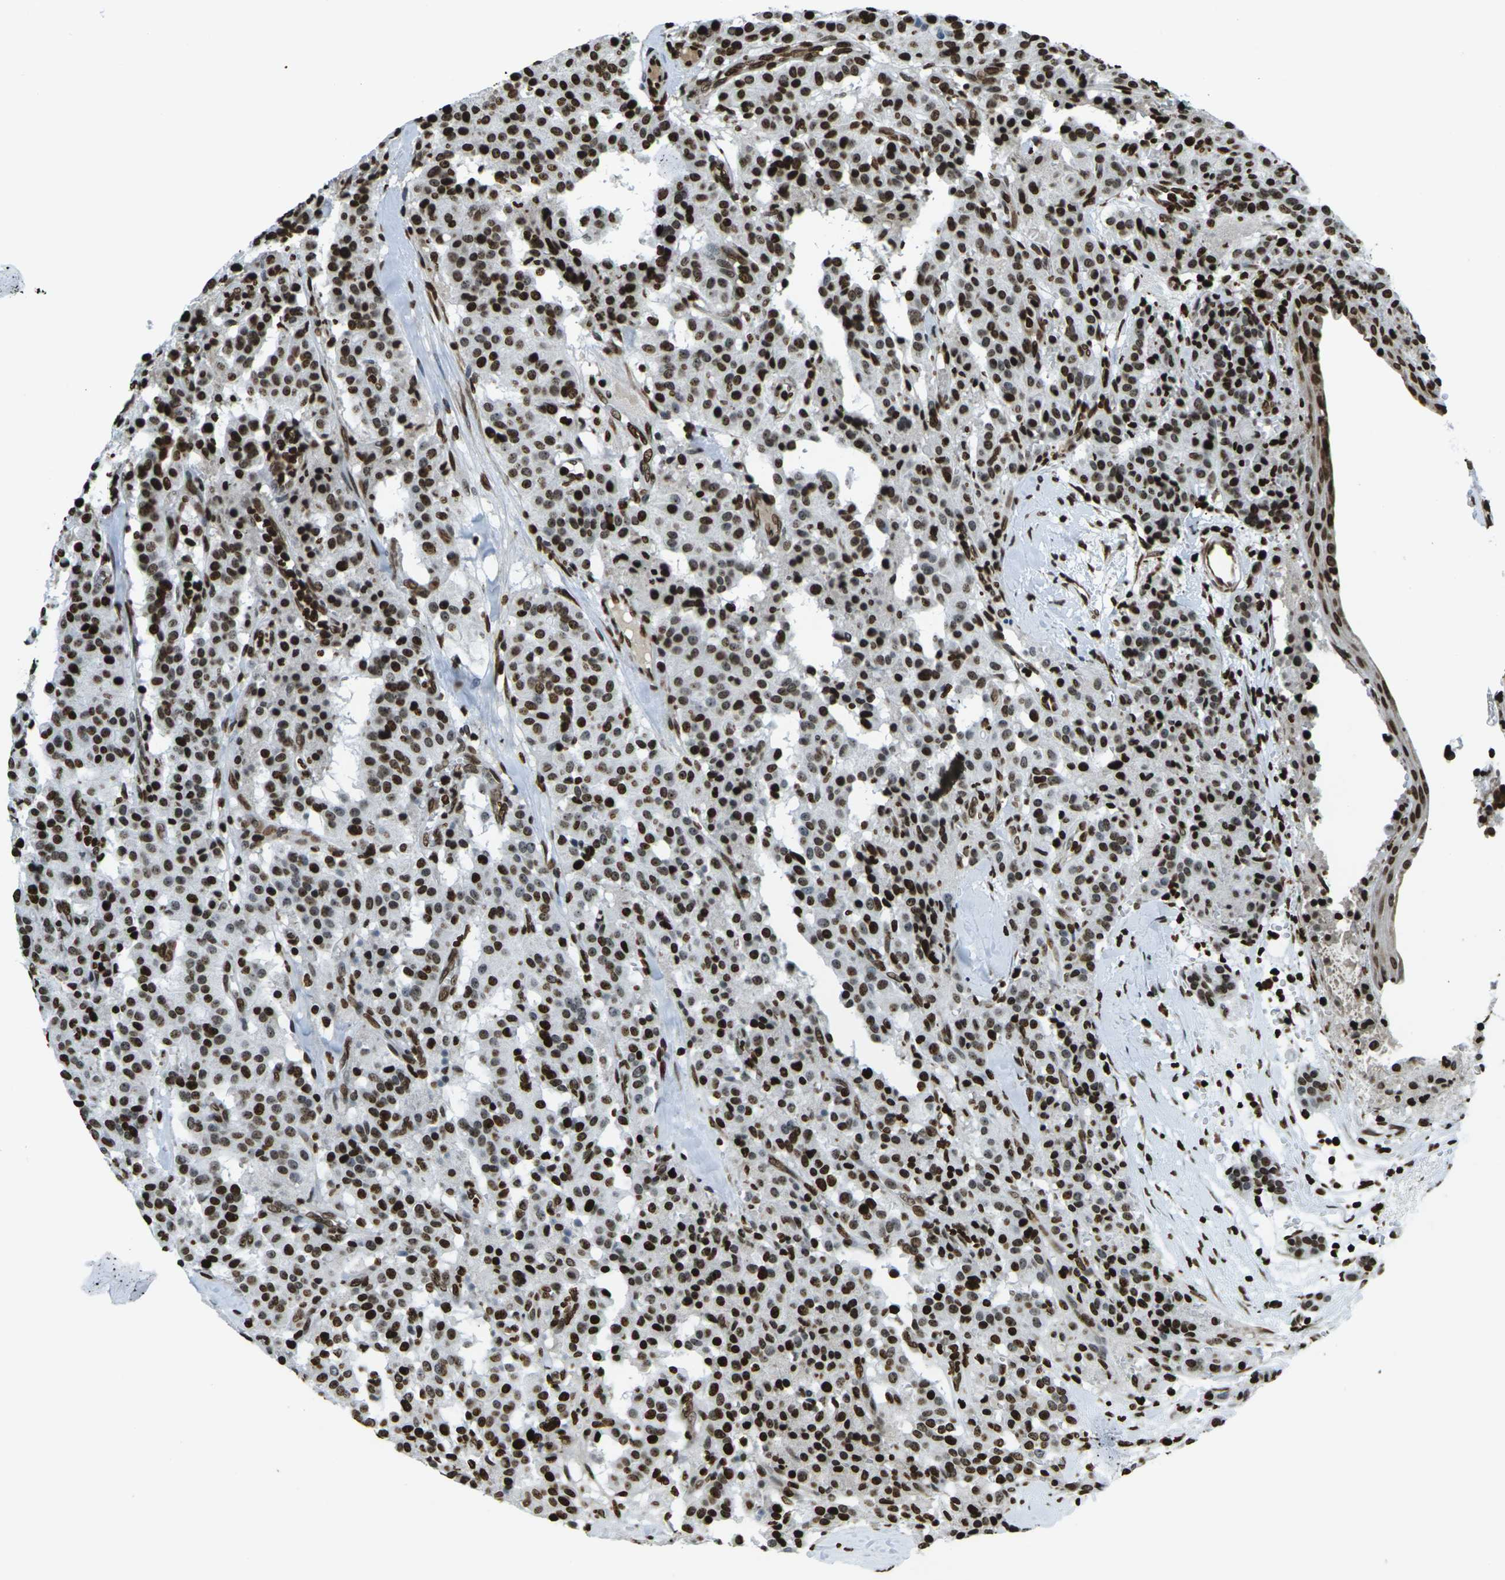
{"staining": {"intensity": "strong", "quantity": ">75%", "location": "nuclear"}, "tissue": "carcinoid", "cell_type": "Tumor cells", "image_type": "cancer", "snomed": [{"axis": "morphology", "description": "Carcinoid, malignant, NOS"}, {"axis": "topography", "description": "Lung"}], "caption": "Immunohistochemistry of human malignant carcinoid shows high levels of strong nuclear expression in approximately >75% of tumor cells.", "gene": "H1-2", "patient": {"sex": "male", "age": 30}}